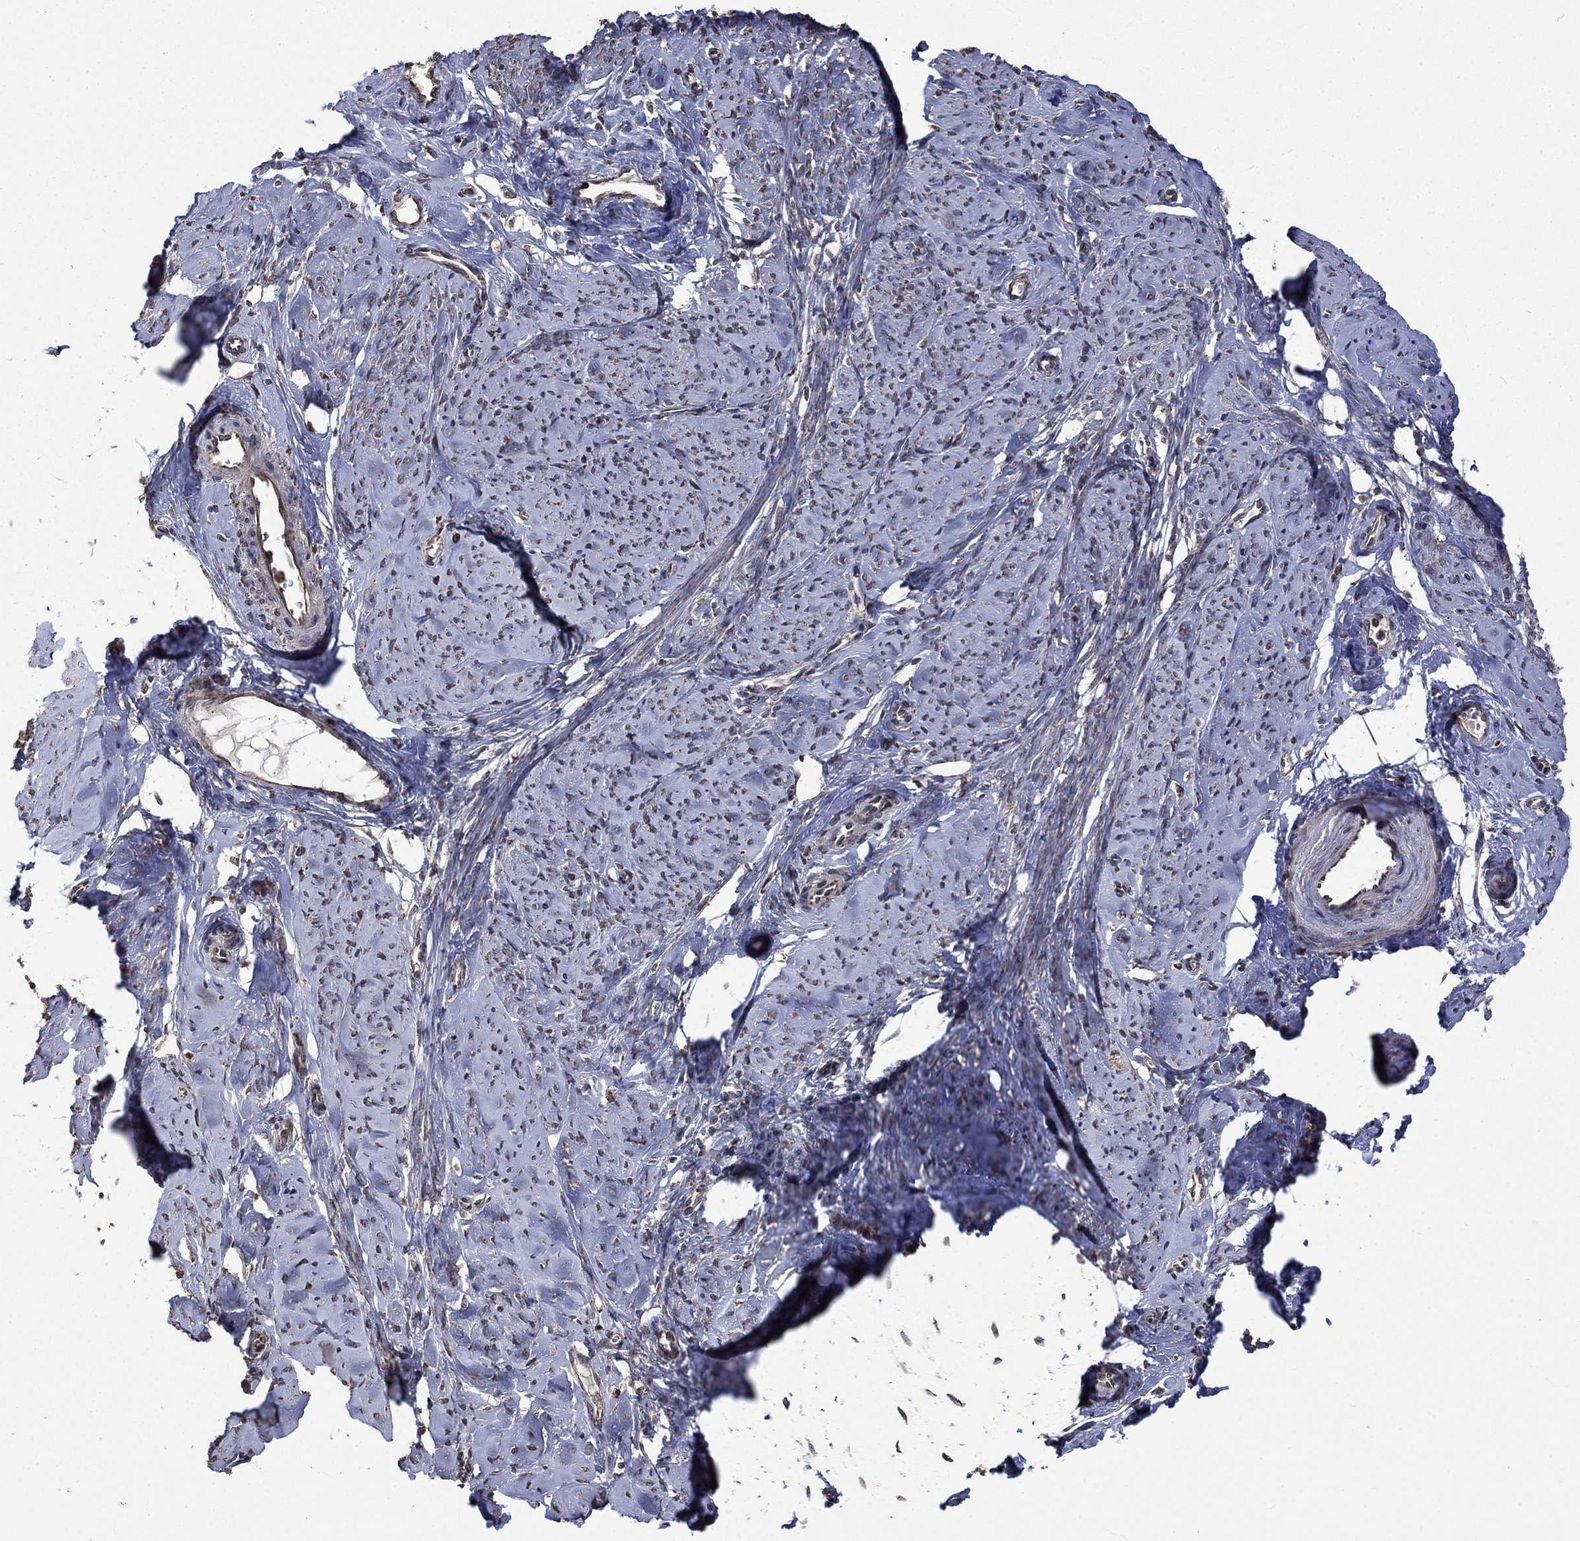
{"staining": {"intensity": "negative", "quantity": "none", "location": "none"}, "tissue": "smooth muscle", "cell_type": "Smooth muscle cells", "image_type": "normal", "snomed": [{"axis": "morphology", "description": "Normal tissue, NOS"}, {"axis": "topography", "description": "Smooth muscle"}], "caption": "Protein analysis of benign smooth muscle shows no significant staining in smooth muscle cells. (Immunohistochemistry (ihc), brightfield microscopy, high magnification).", "gene": "ESRRA", "patient": {"sex": "female", "age": 48}}